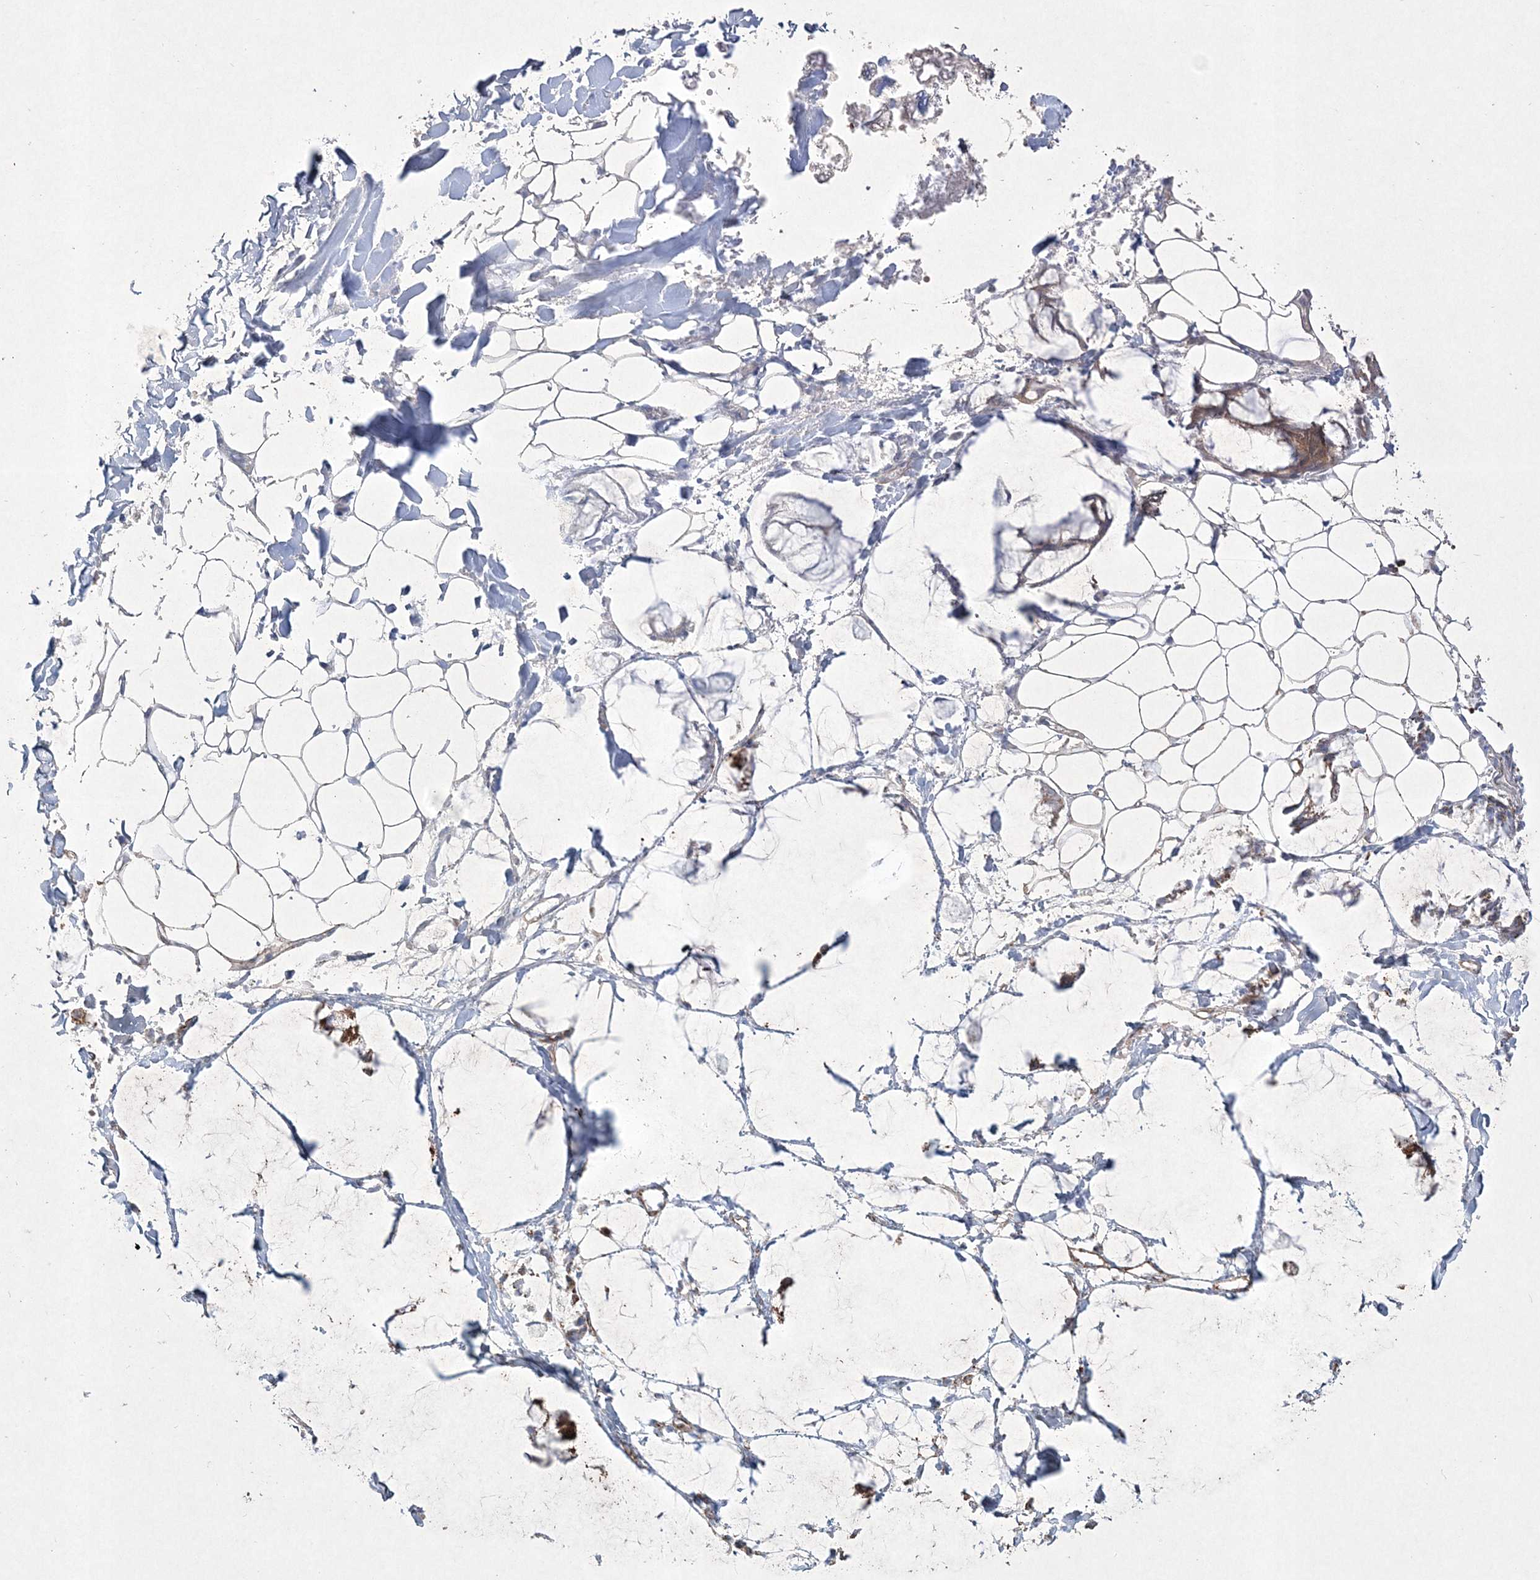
{"staining": {"intensity": "negative", "quantity": "none", "location": "none"}, "tissue": "adipose tissue", "cell_type": "Adipocytes", "image_type": "normal", "snomed": [{"axis": "morphology", "description": "Normal tissue, NOS"}, {"axis": "morphology", "description": "Adenocarcinoma, NOS"}, {"axis": "topography", "description": "Colon"}, {"axis": "topography", "description": "Peripheral nerve tissue"}], "caption": "The immunohistochemistry image has no significant staining in adipocytes of adipose tissue.", "gene": "RICTOR", "patient": {"sex": "male", "age": 14}}